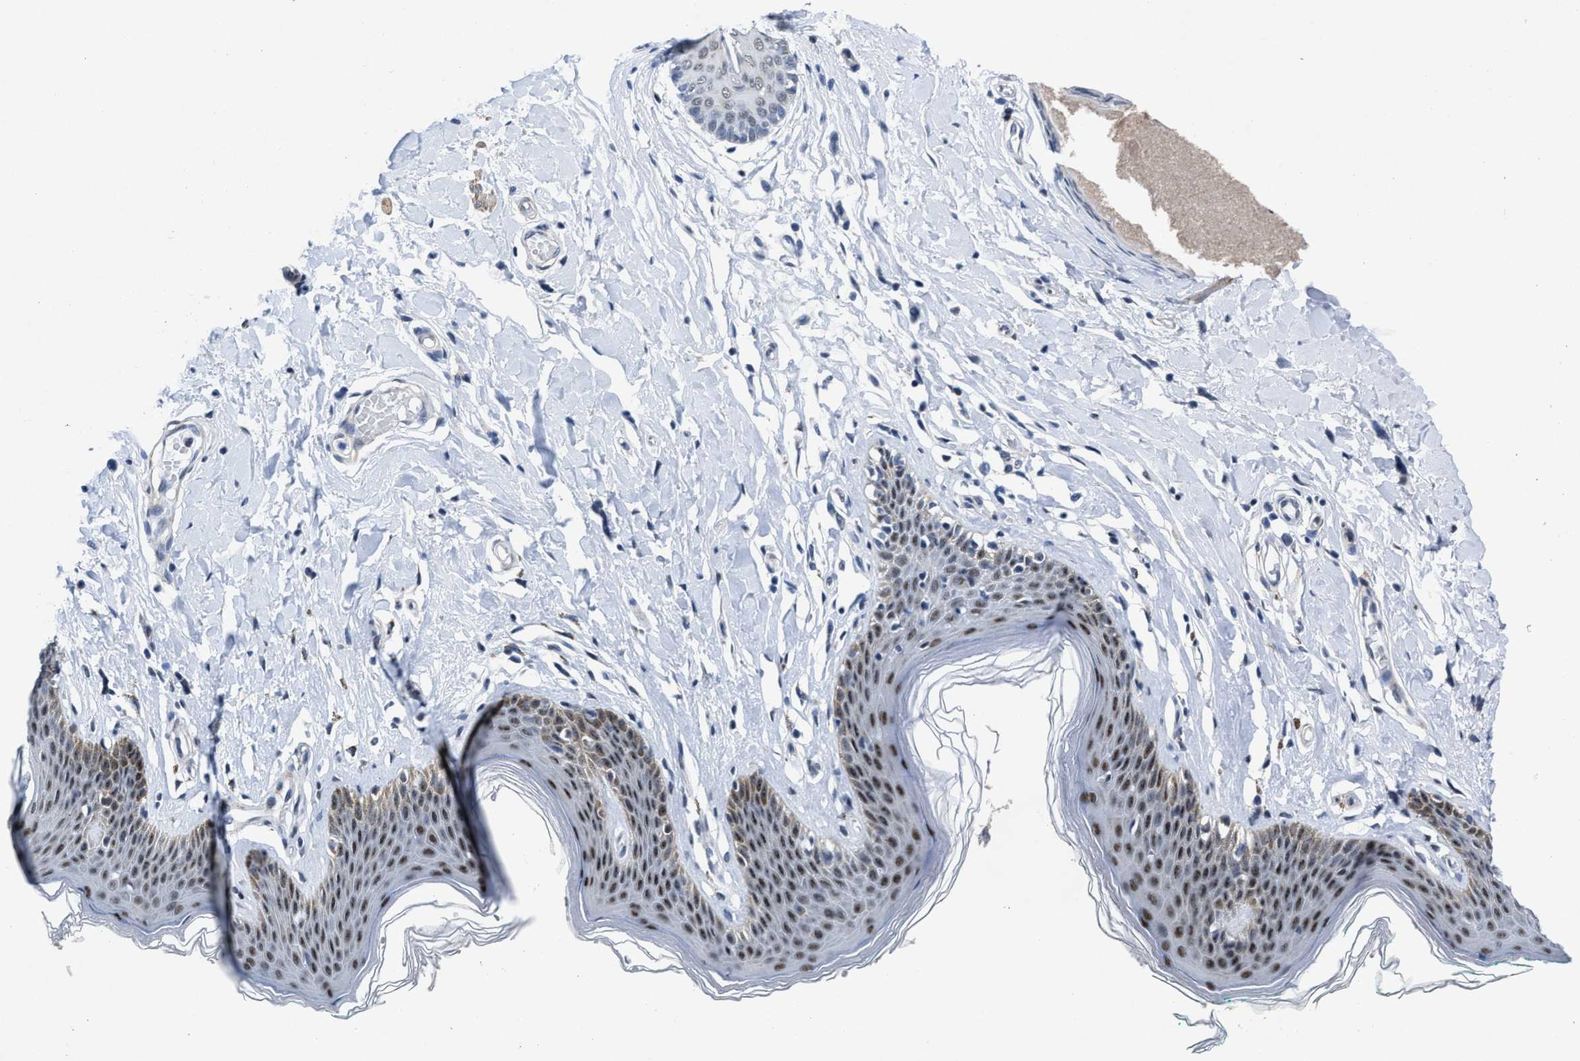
{"staining": {"intensity": "moderate", "quantity": "25%-75%", "location": "nuclear"}, "tissue": "skin", "cell_type": "Epidermal cells", "image_type": "normal", "snomed": [{"axis": "morphology", "description": "Normal tissue, NOS"}, {"axis": "topography", "description": "Vulva"}], "caption": "The immunohistochemical stain shows moderate nuclear expression in epidermal cells of unremarkable skin. (Stains: DAB (3,3'-diaminobenzidine) in brown, nuclei in blue, Microscopy: brightfield microscopy at high magnification).", "gene": "ID3", "patient": {"sex": "female", "age": 66}}